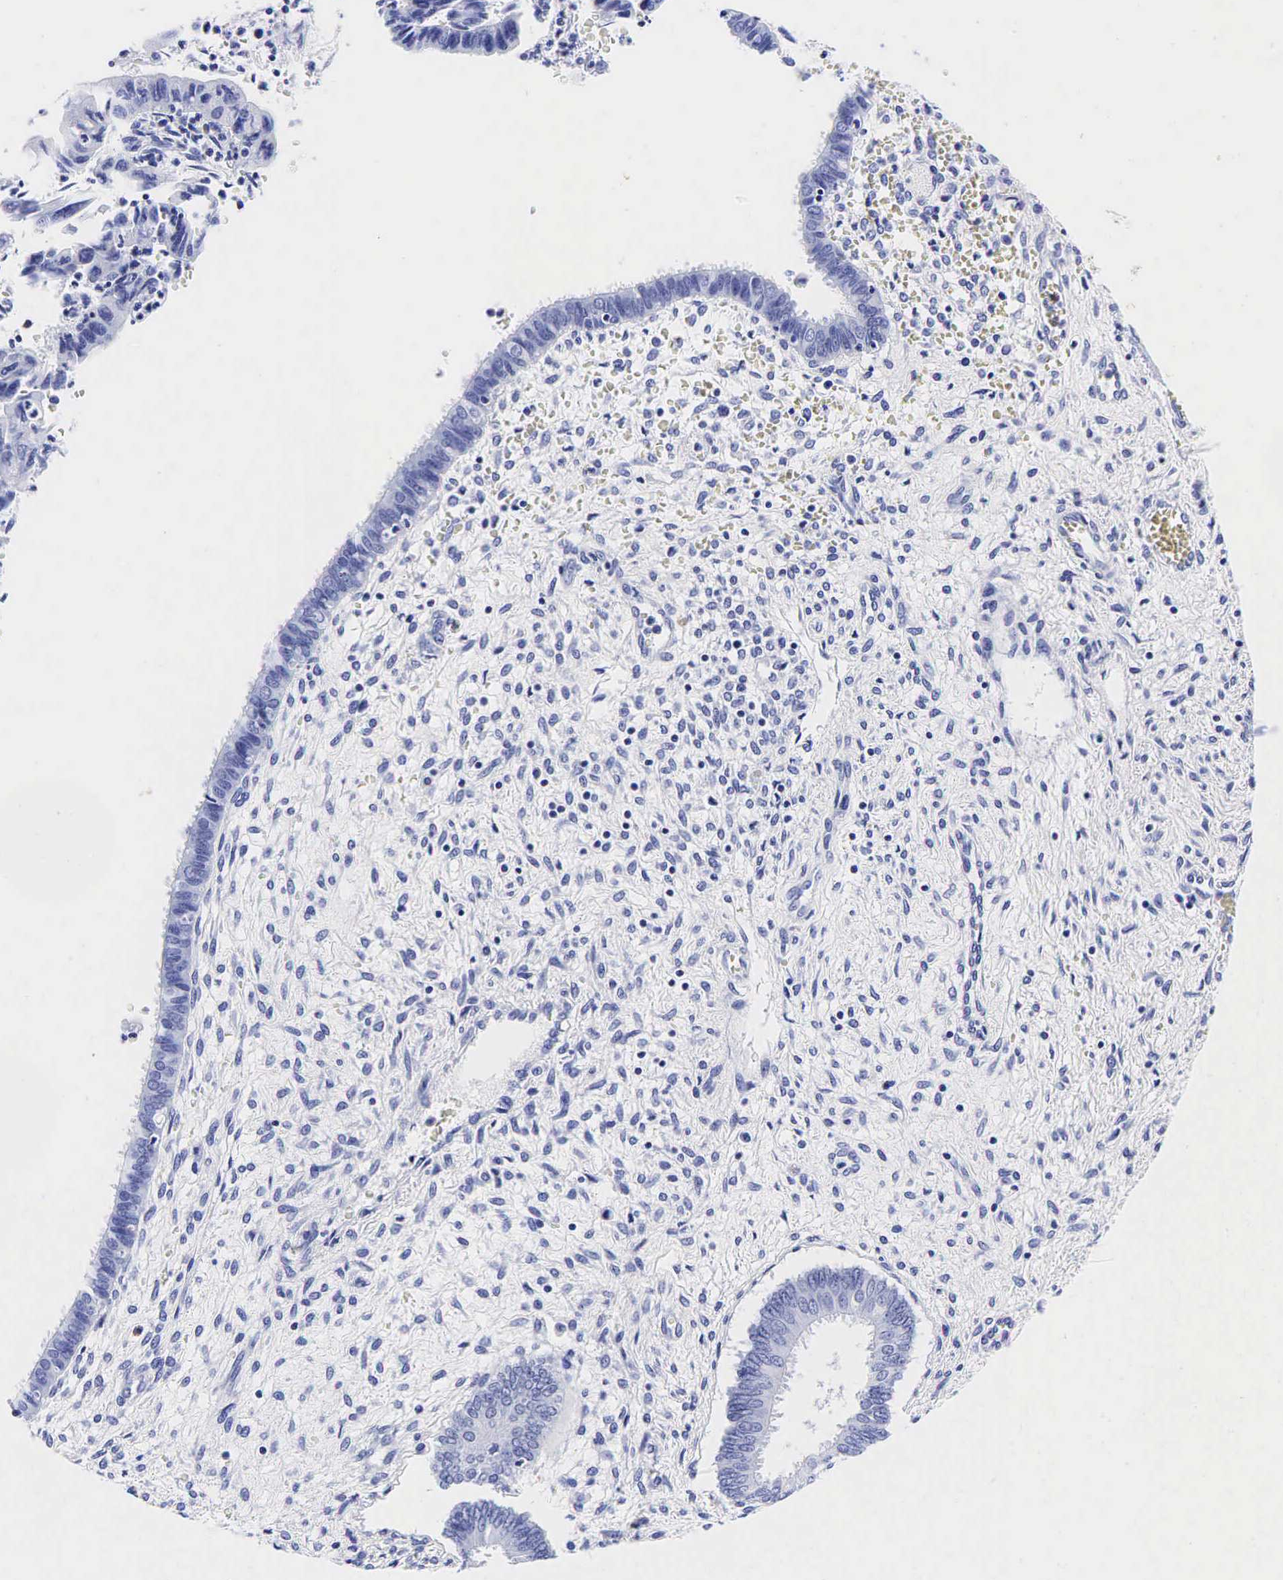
{"staining": {"intensity": "negative", "quantity": "none", "location": "none"}, "tissue": "cervical cancer", "cell_type": "Tumor cells", "image_type": "cancer", "snomed": [{"axis": "morphology", "description": "Normal tissue, NOS"}, {"axis": "morphology", "description": "Adenocarcinoma, NOS"}, {"axis": "topography", "description": "Cervix"}], "caption": "Tumor cells show no significant positivity in cervical adenocarcinoma.", "gene": "GCG", "patient": {"sex": "female", "age": 34}}